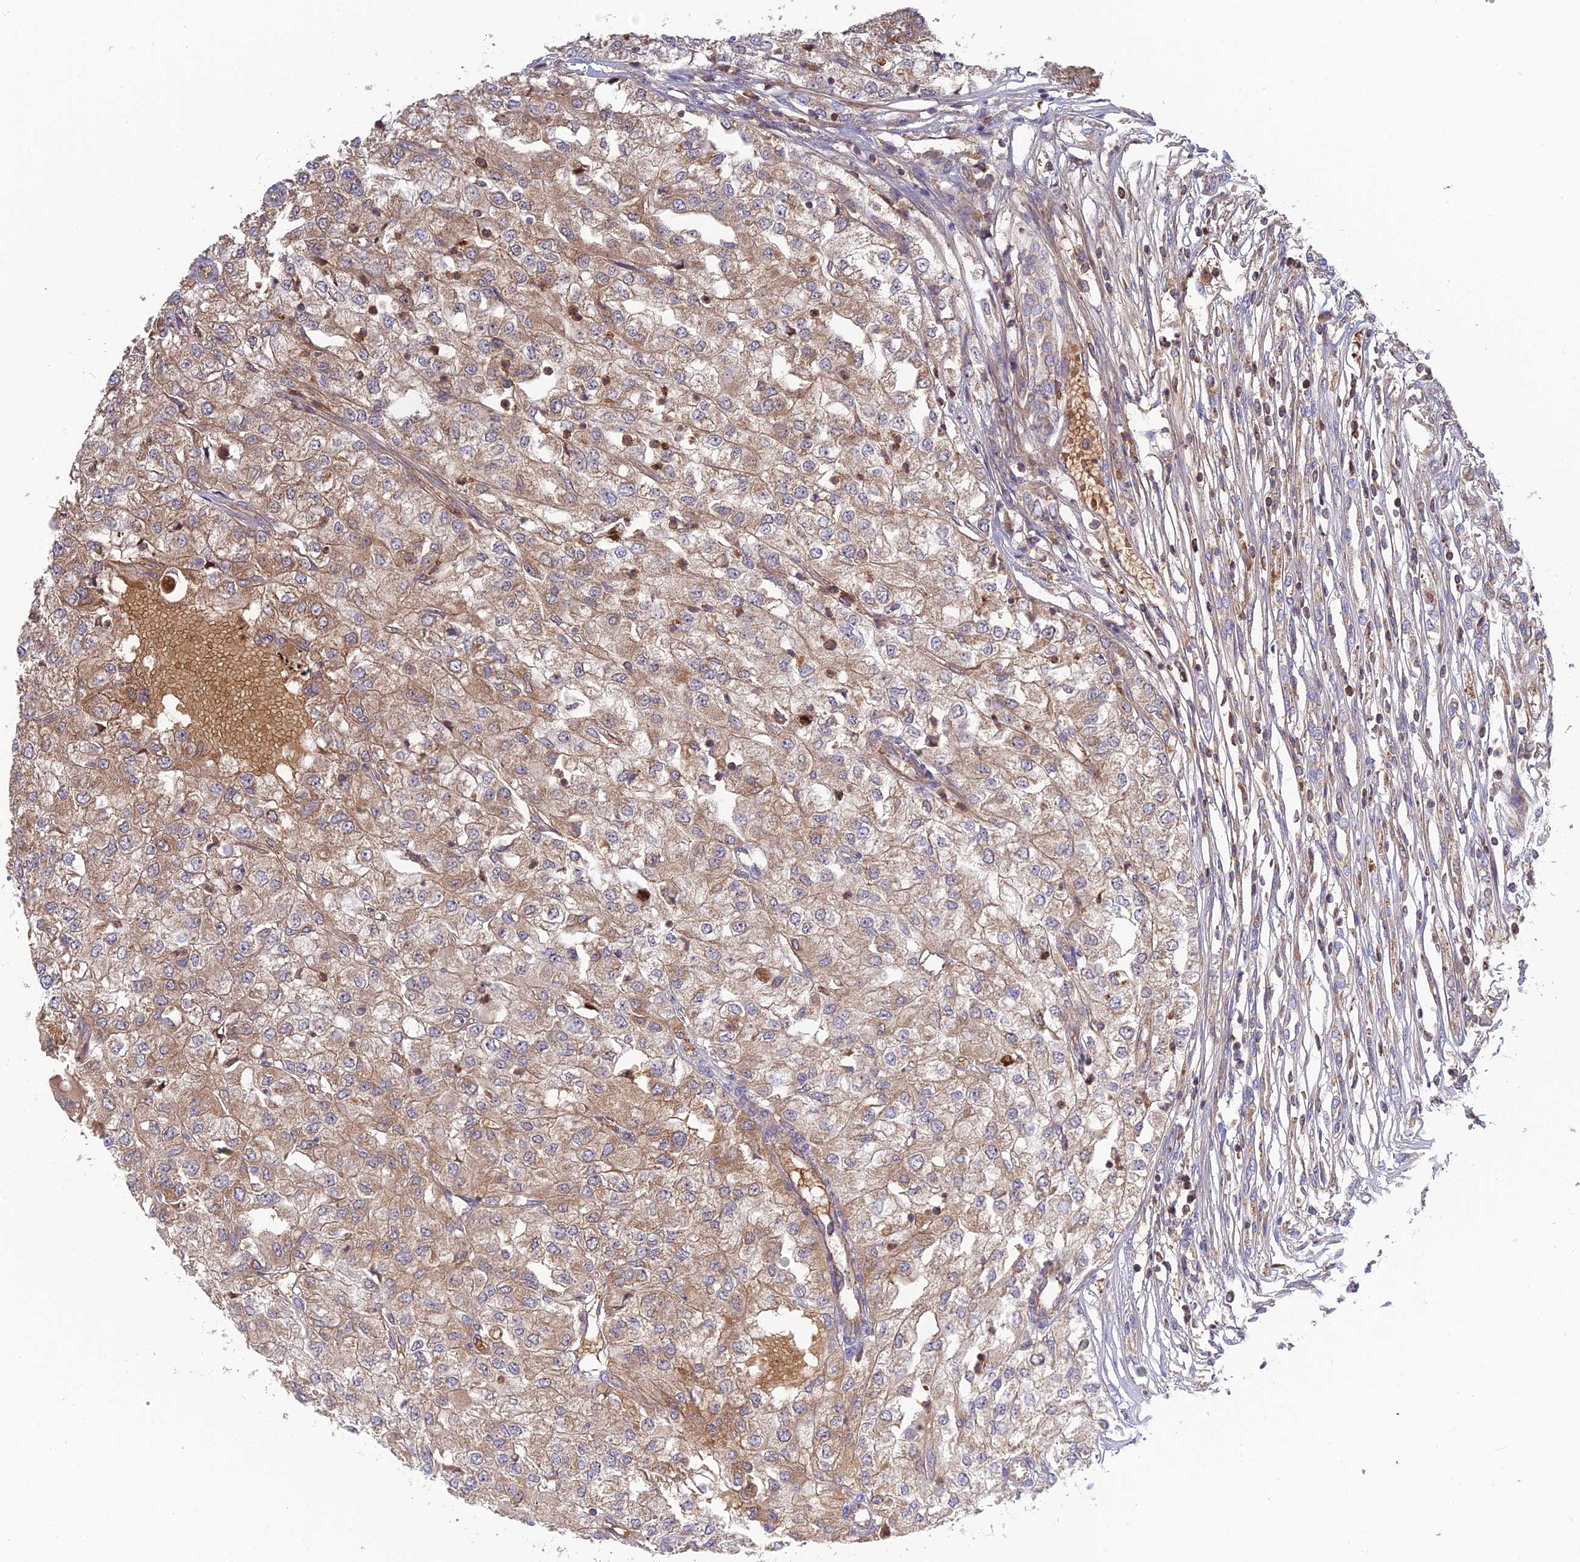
{"staining": {"intensity": "weak", "quantity": ">75%", "location": "cytoplasmic/membranous"}, "tissue": "renal cancer", "cell_type": "Tumor cells", "image_type": "cancer", "snomed": [{"axis": "morphology", "description": "Adenocarcinoma, NOS"}, {"axis": "topography", "description": "Kidney"}], "caption": "Immunohistochemistry of renal cancer (adenocarcinoma) exhibits low levels of weak cytoplasmic/membranous staining in about >75% of tumor cells.", "gene": "RPIA", "patient": {"sex": "female", "age": 54}}